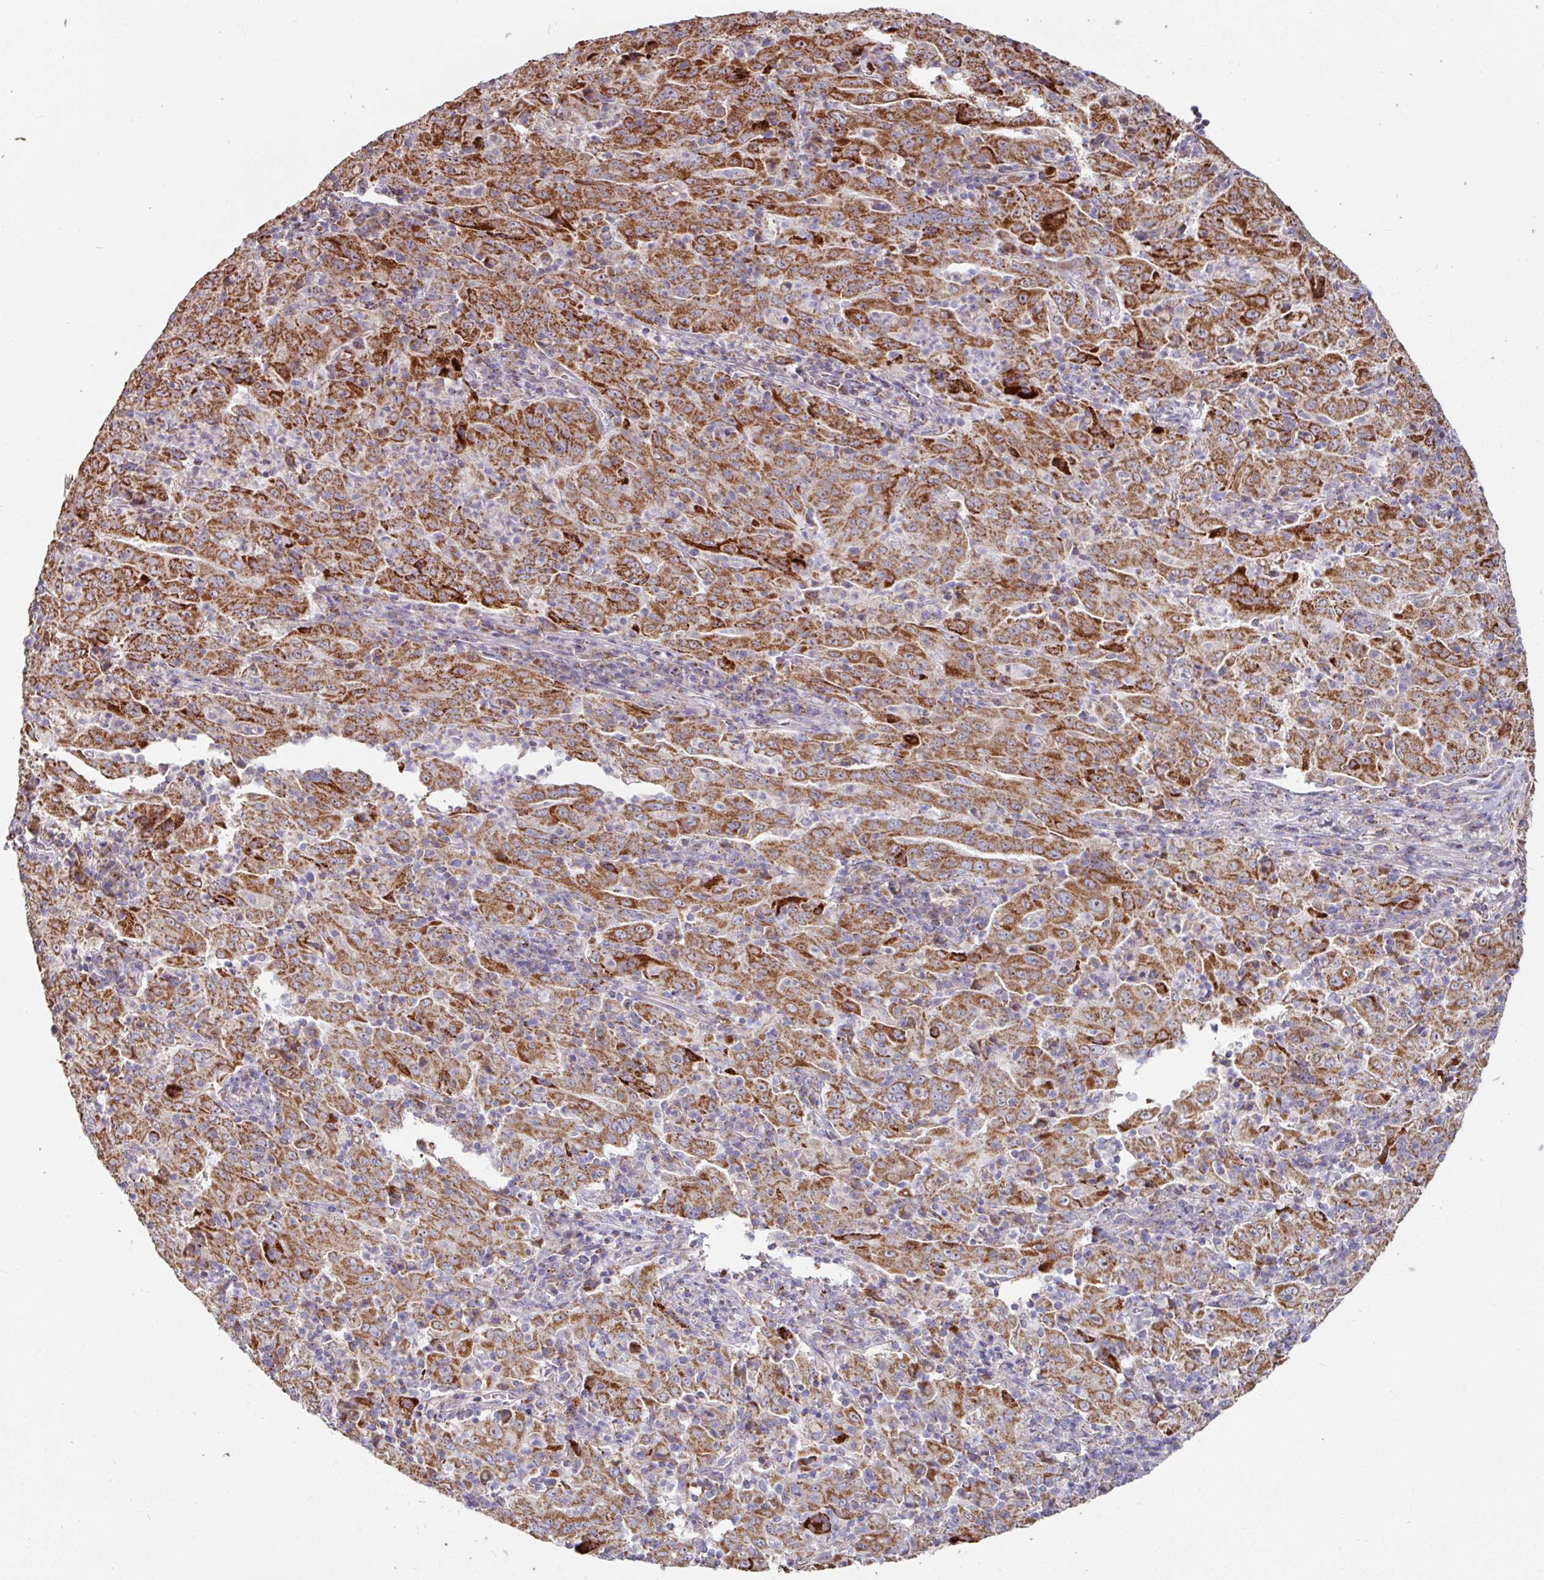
{"staining": {"intensity": "strong", "quantity": ">75%", "location": "cytoplasmic/membranous"}, "tissue": "pancreatic cancer", "cell_type": "Tumor cells", "image_type": "cancer", "snomed": [{"axis": "morphology", "description": "Adenocarcinoma, NOS"}, {"axis": "topography", "description": "Pancreas"}], "caption": "DAB immunohistochemical staining of human adenocarcinoma (pancreatic) demonstrates strong cytoplasmic/membranous protein positivity in approximately >75% of tumor cells.", "gene": "OR2D3", "patient": {"sex": "male", "age": 63}}